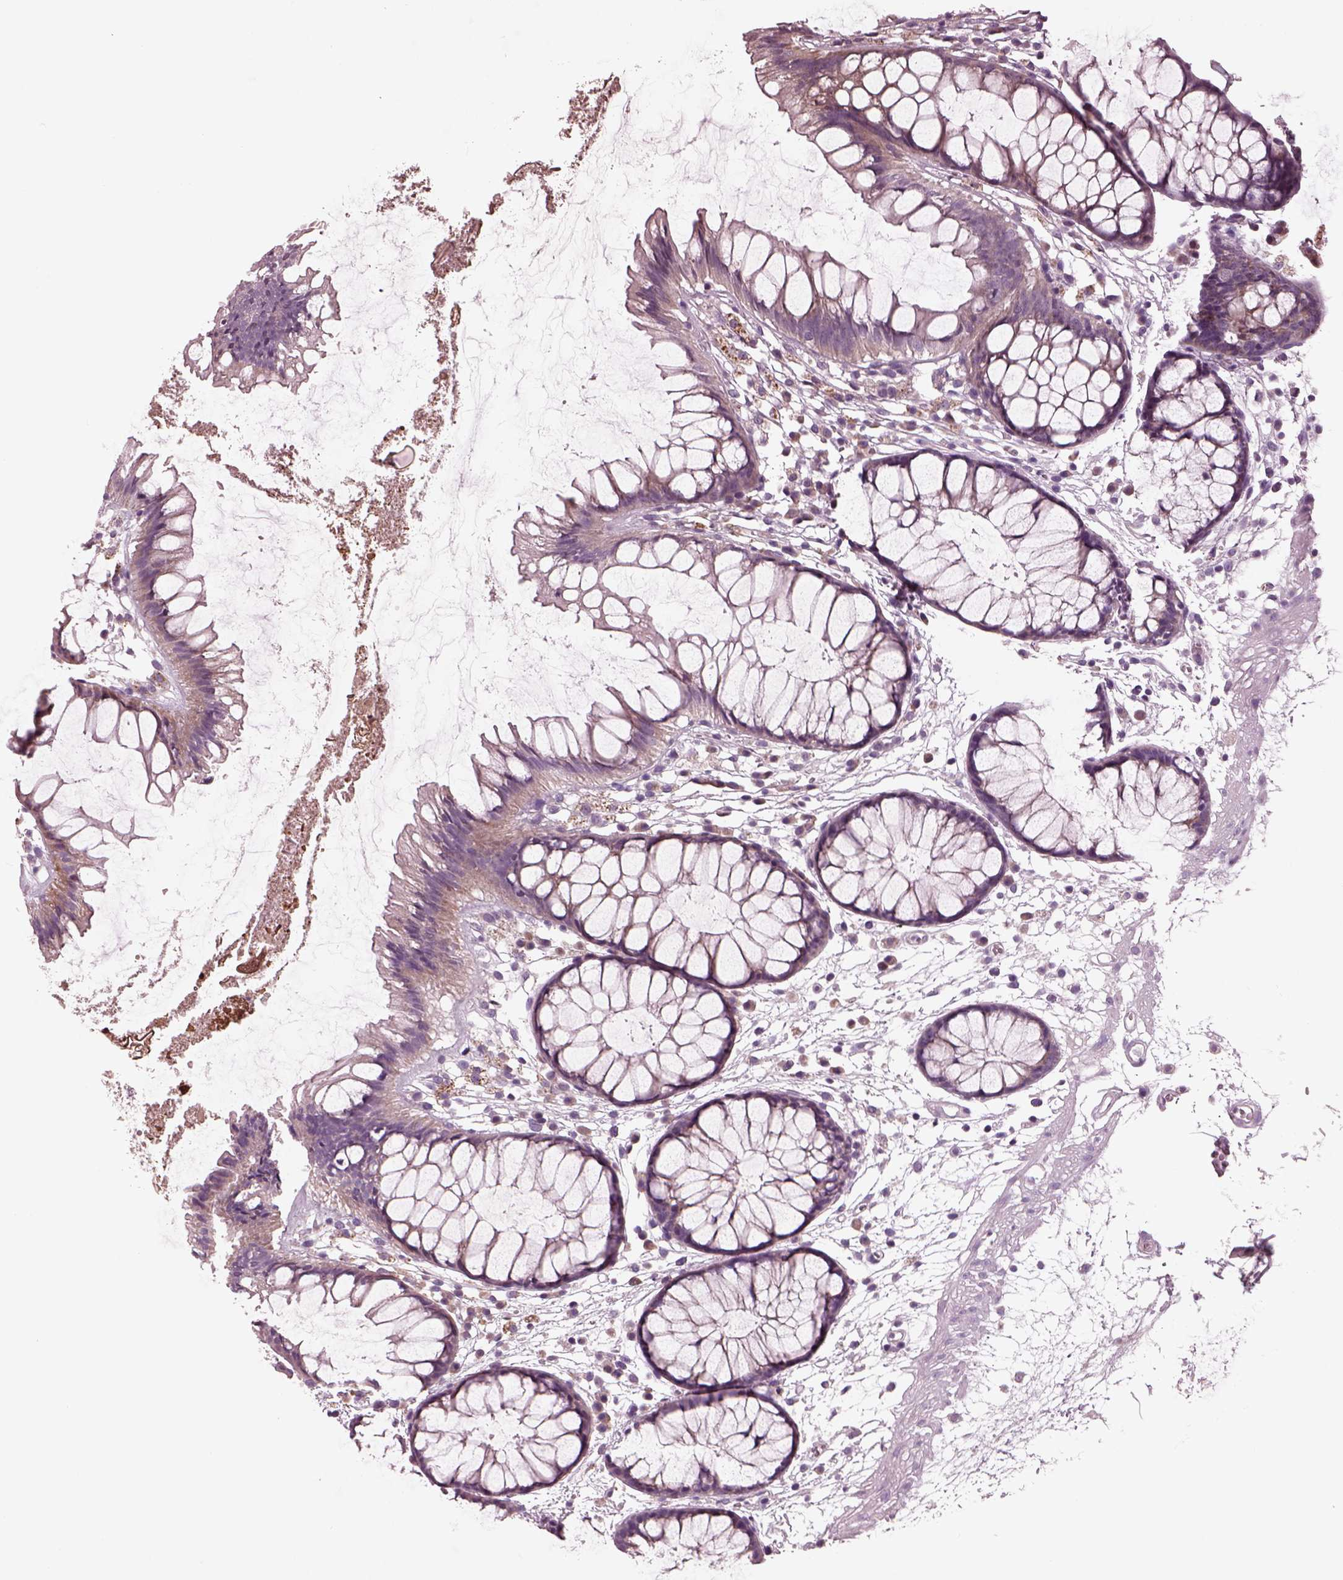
{"staining": {"intensity": "negative", "quantity": "none", "location": "none"}, "tissue": "colon", "cell_type": "Endothelial cells", "image_type": "normal", "snomed": [{"axis": "morphology", "description": "Normal tissue, NOS"}, {"axis": "morphology", "description": "Adenocarcinoma, NOS"}, {"axis": "topography", "description": "Colon"}], "caption": "Immunohistochemical staining of normal colon shows no significant positivity in endothelial cells.", "gene": "AP4M1", "patient": {"sex": "male", "age": 65}}